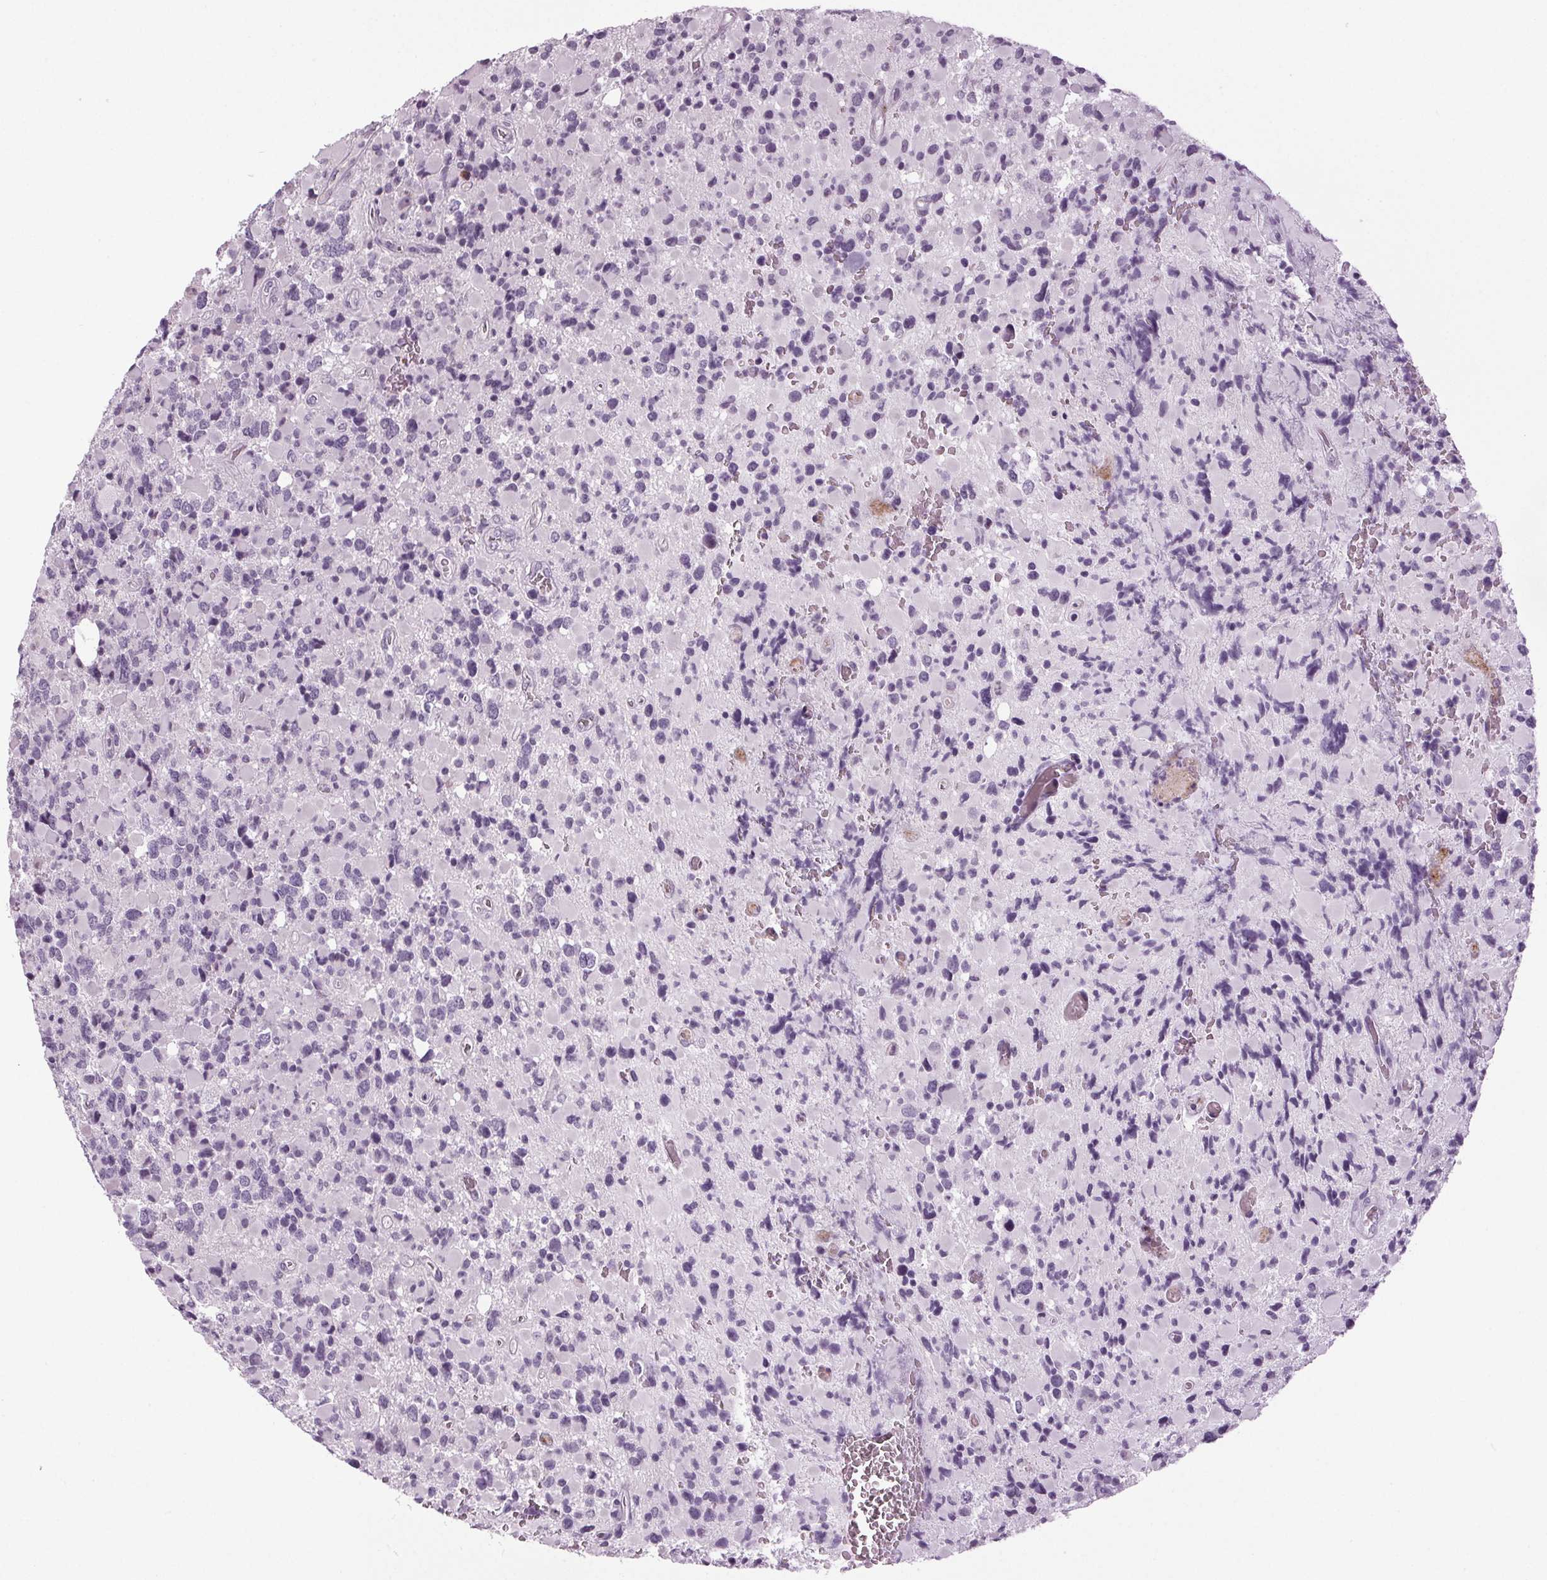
{"staining": {"intensity": "negative", "quantity": "none", "location": "none"}, "tissue": "glioma", "cell_type": "Tumor cells", "image_type": "cancer", "snomed": [{"axis": "morphology", "description": "Glioma, malignant, High grade"}, {"axis": "topography", "description": "Brain"}], "caption": "A micrograph of human malignant high-grade glioma is negative for staining in tumor cells.", "gene": "DNAH12", "patient": {"sex": "female", "age": 40}}